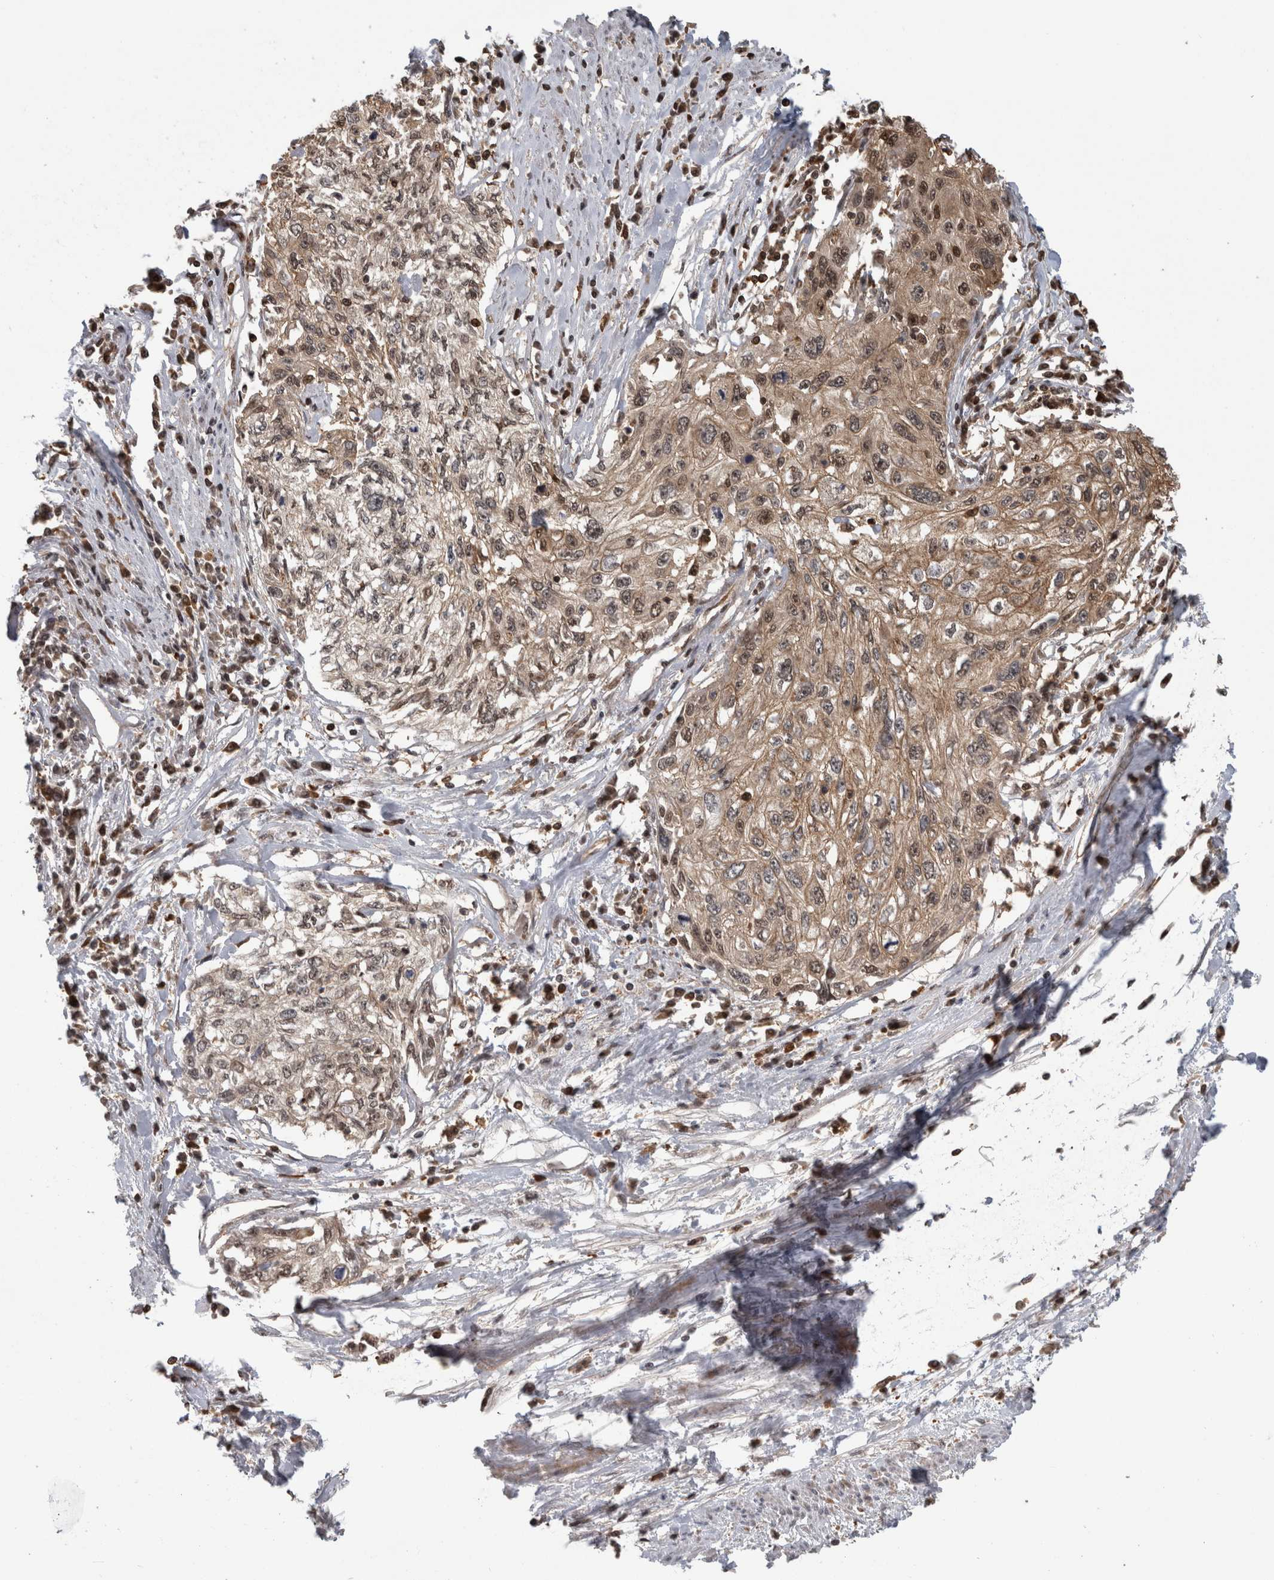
{"staining": {"intensity": "weak", "quantity": ">75%", "location": "cytoplasmic/membranous,nuclear"}, "tissue": "cervical cancer", "cell_type": "Tumor cells", "image_type": "cancer", "snomed": [{"axis": "morphology", "description": "Squamous cell carcinoma, NOS"}, {"axis": "topography", "description": "Cervix"}], "caption": "Immunohistochemistry of human squamous cell carcinoma (cervical) exhibits low levels of weak cytoplasmic/membranous and nuclear expression in approximately >75% of tumor cells.", "gene": "TDRD7", "patient": {"sex": "female", "age": 57}}